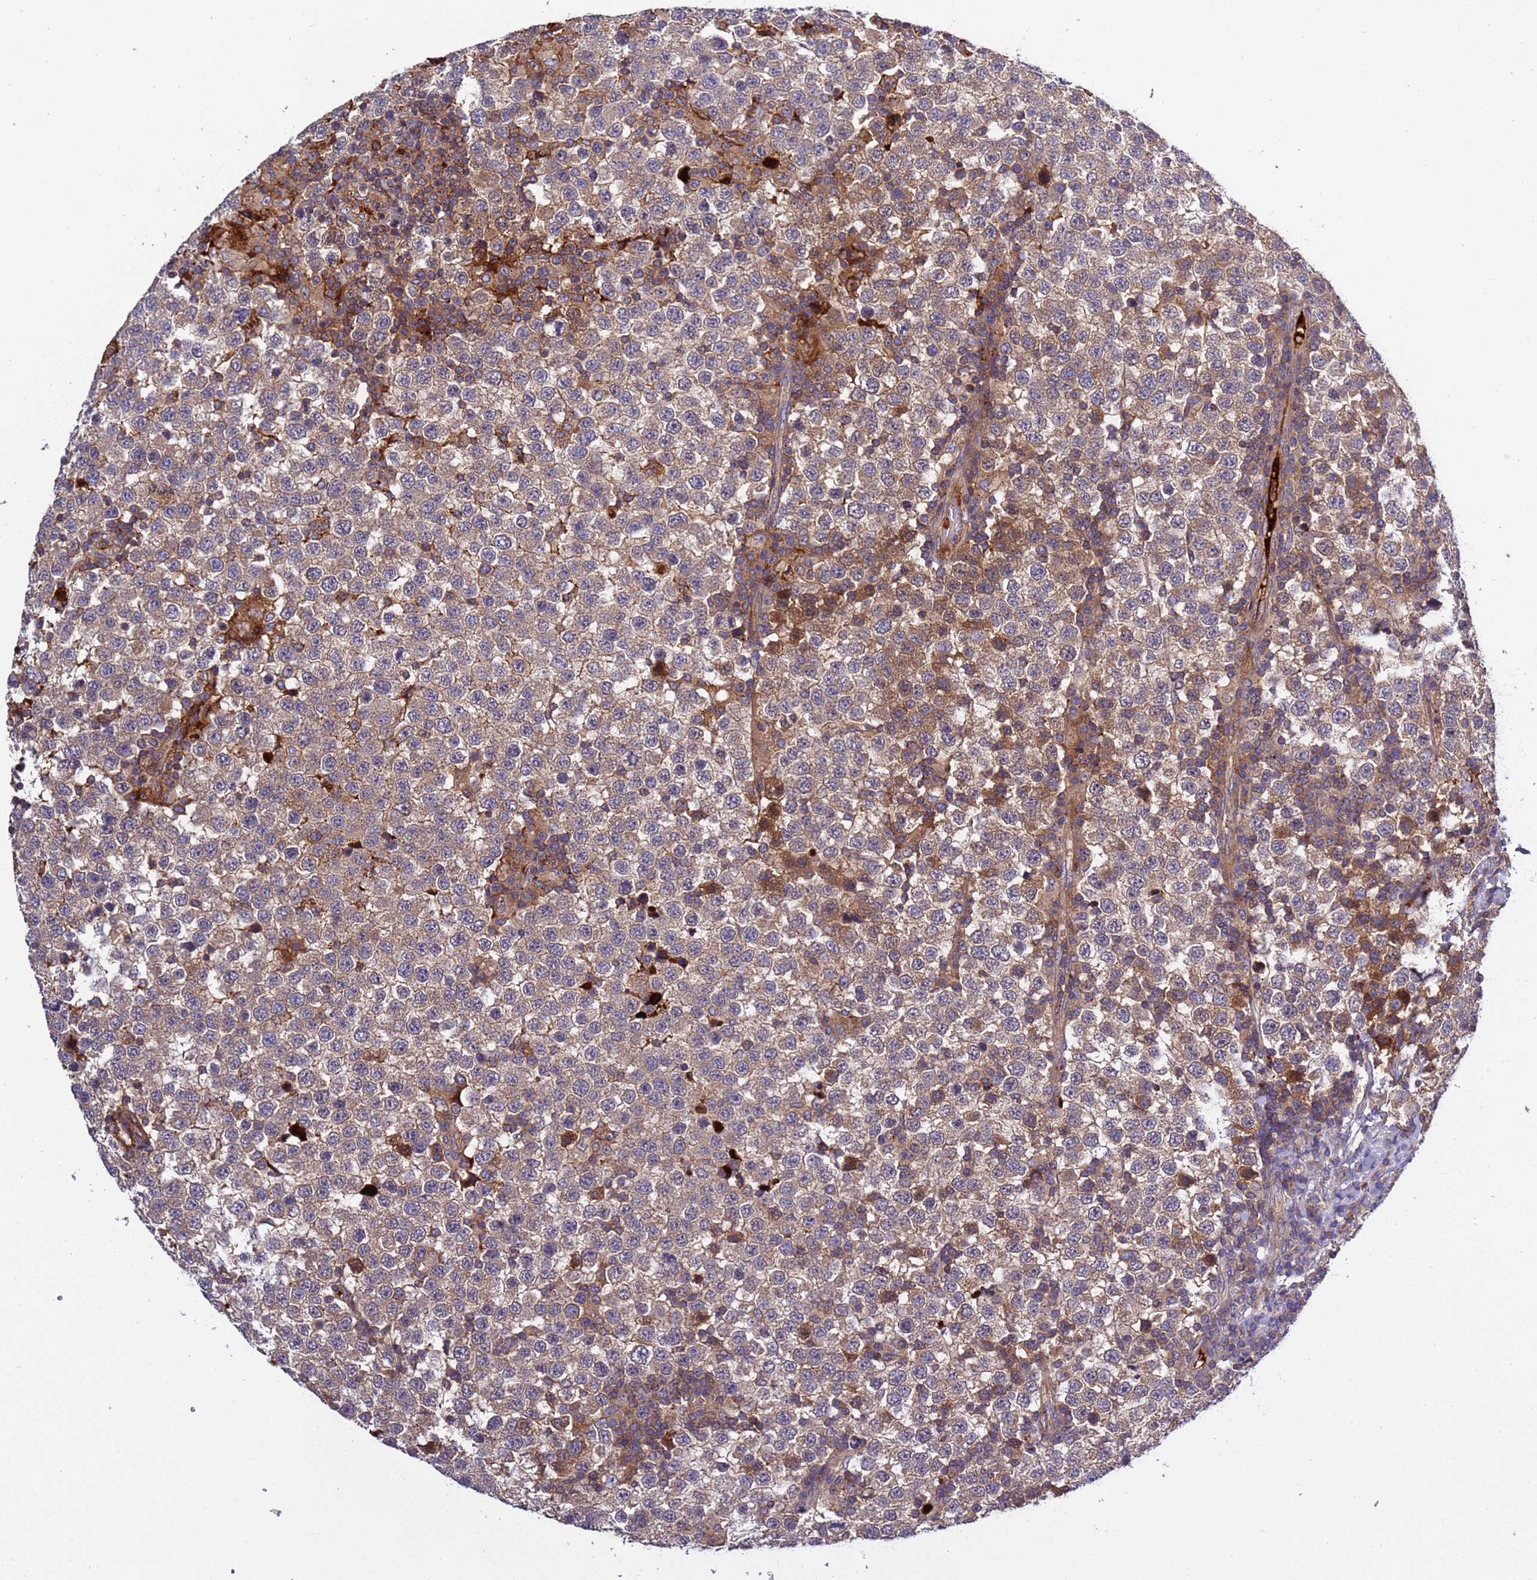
{"staining": {"intensity": "weak", "quantity": ">75%", "location": "cytoplasmic/membranous"}, "tissue": "testis cancer", "cell_type": "Tumor cells", "image_type": "cancer", "snomed": [{"axis": "morphology", "description": "Seminoma, NOS"}, {"axis": "topography", "description": "Testis"}], "caption": "Protein analysis of seminoma (testis) tissue displays weak cytoplasmic/membranous expression in approximately >75% of tumor cells. (Brightfield microscopy of DAB IHC at high magnification).", "gene": "PARP16", "patient": {"sex": "male", "age": 34}}